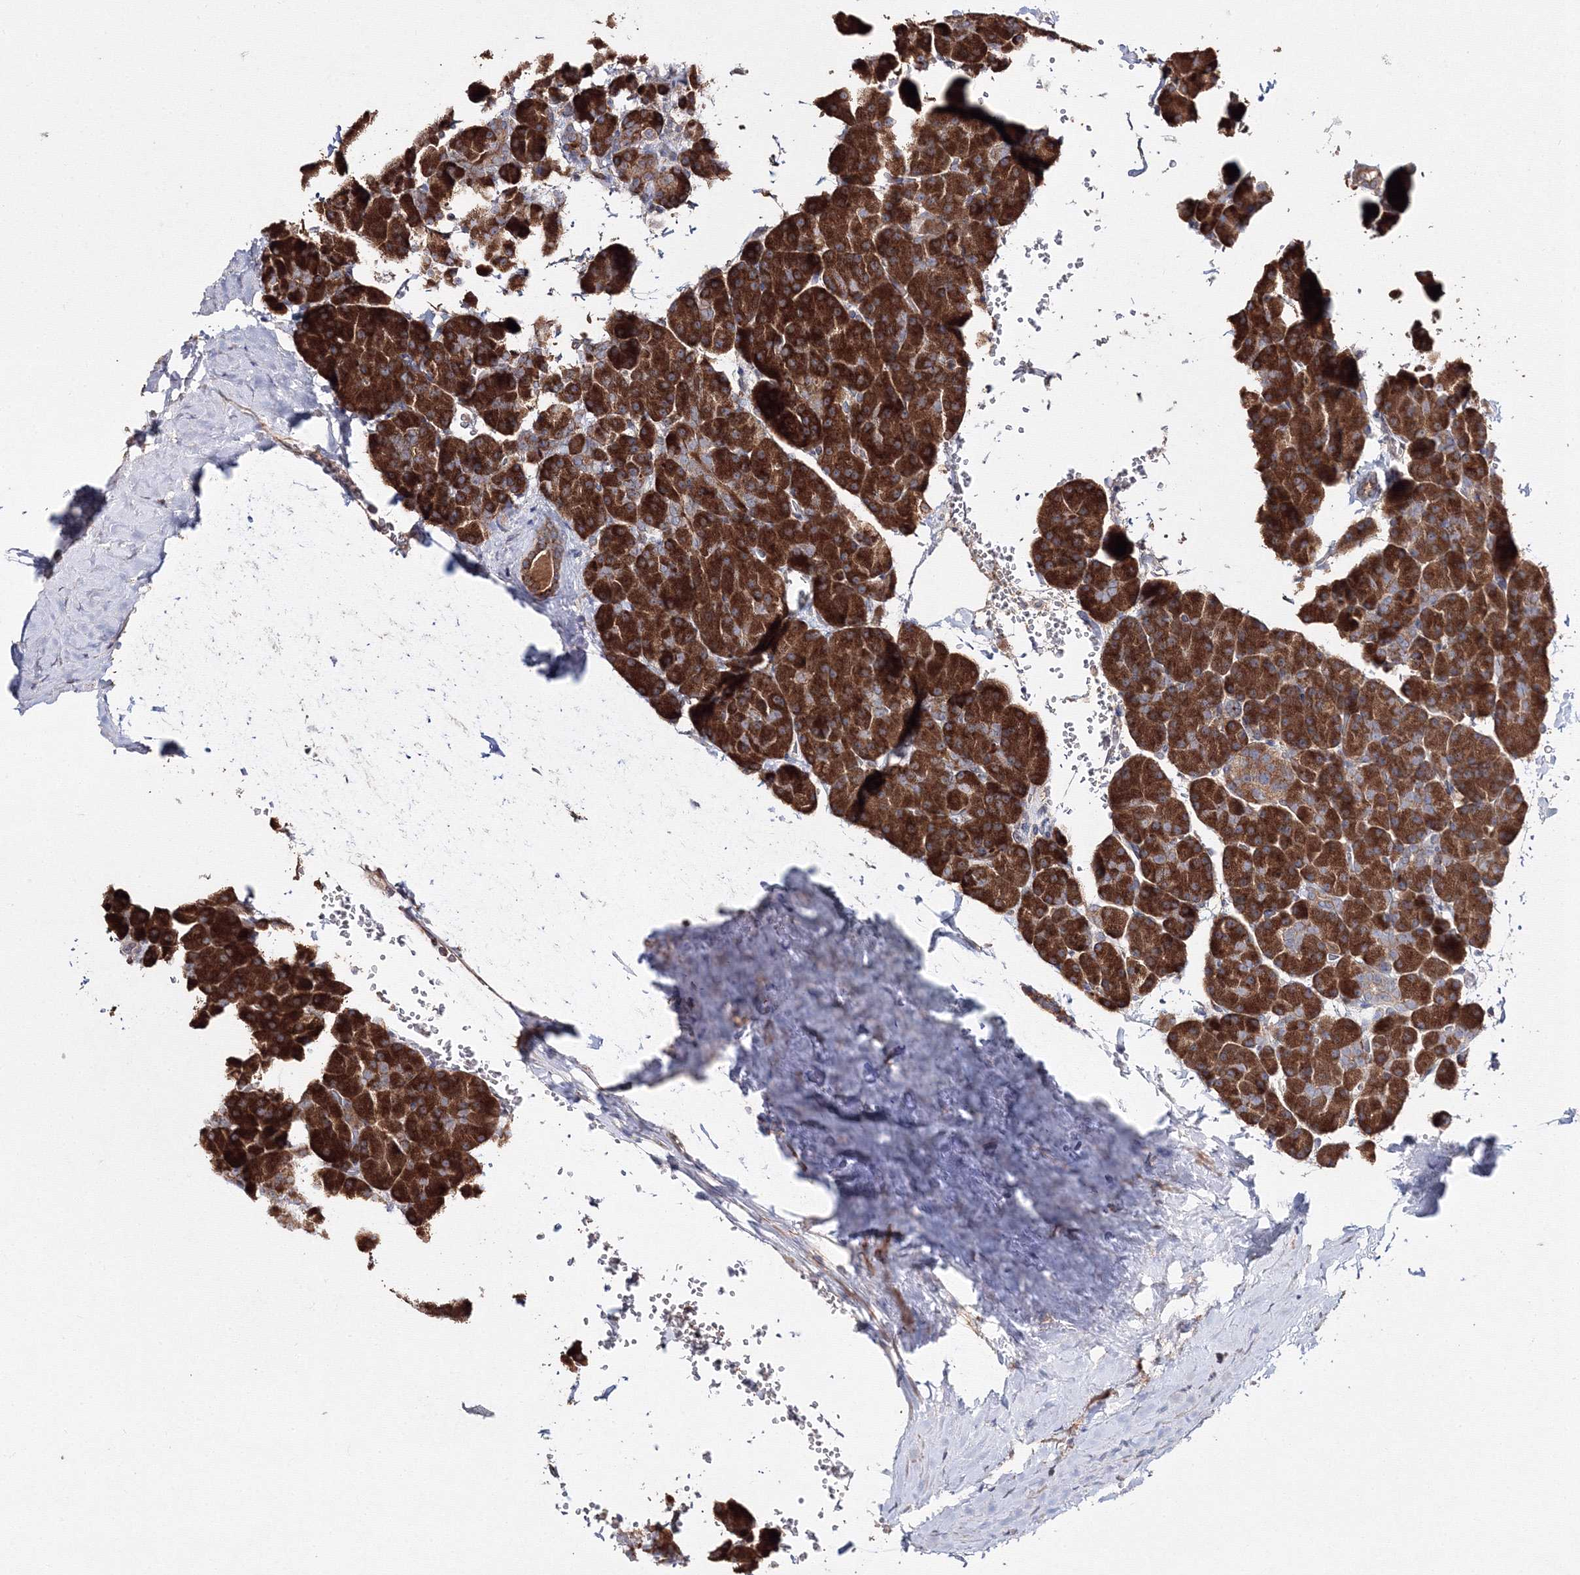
{"staining": {"intensity": "strong", "quantity": ">75%", "location": "cytoplasmic/membranous"}, "tissue": "pancreas", "cell_type": "Exocrine glandular cells", "image_type": "normal", "snomed": [{"axis": "morphology", "description": "Normal tissue, NOS"}, {"axis": "topography", "description": "Pancreas"}], "caption": "Protein staining shows strong cytoplasmic/membranous expression in about >75% of exocrine glandular cells in normal pancreas.", "gene": "DDO", "patient": {"sex": "female", "age": 35}}